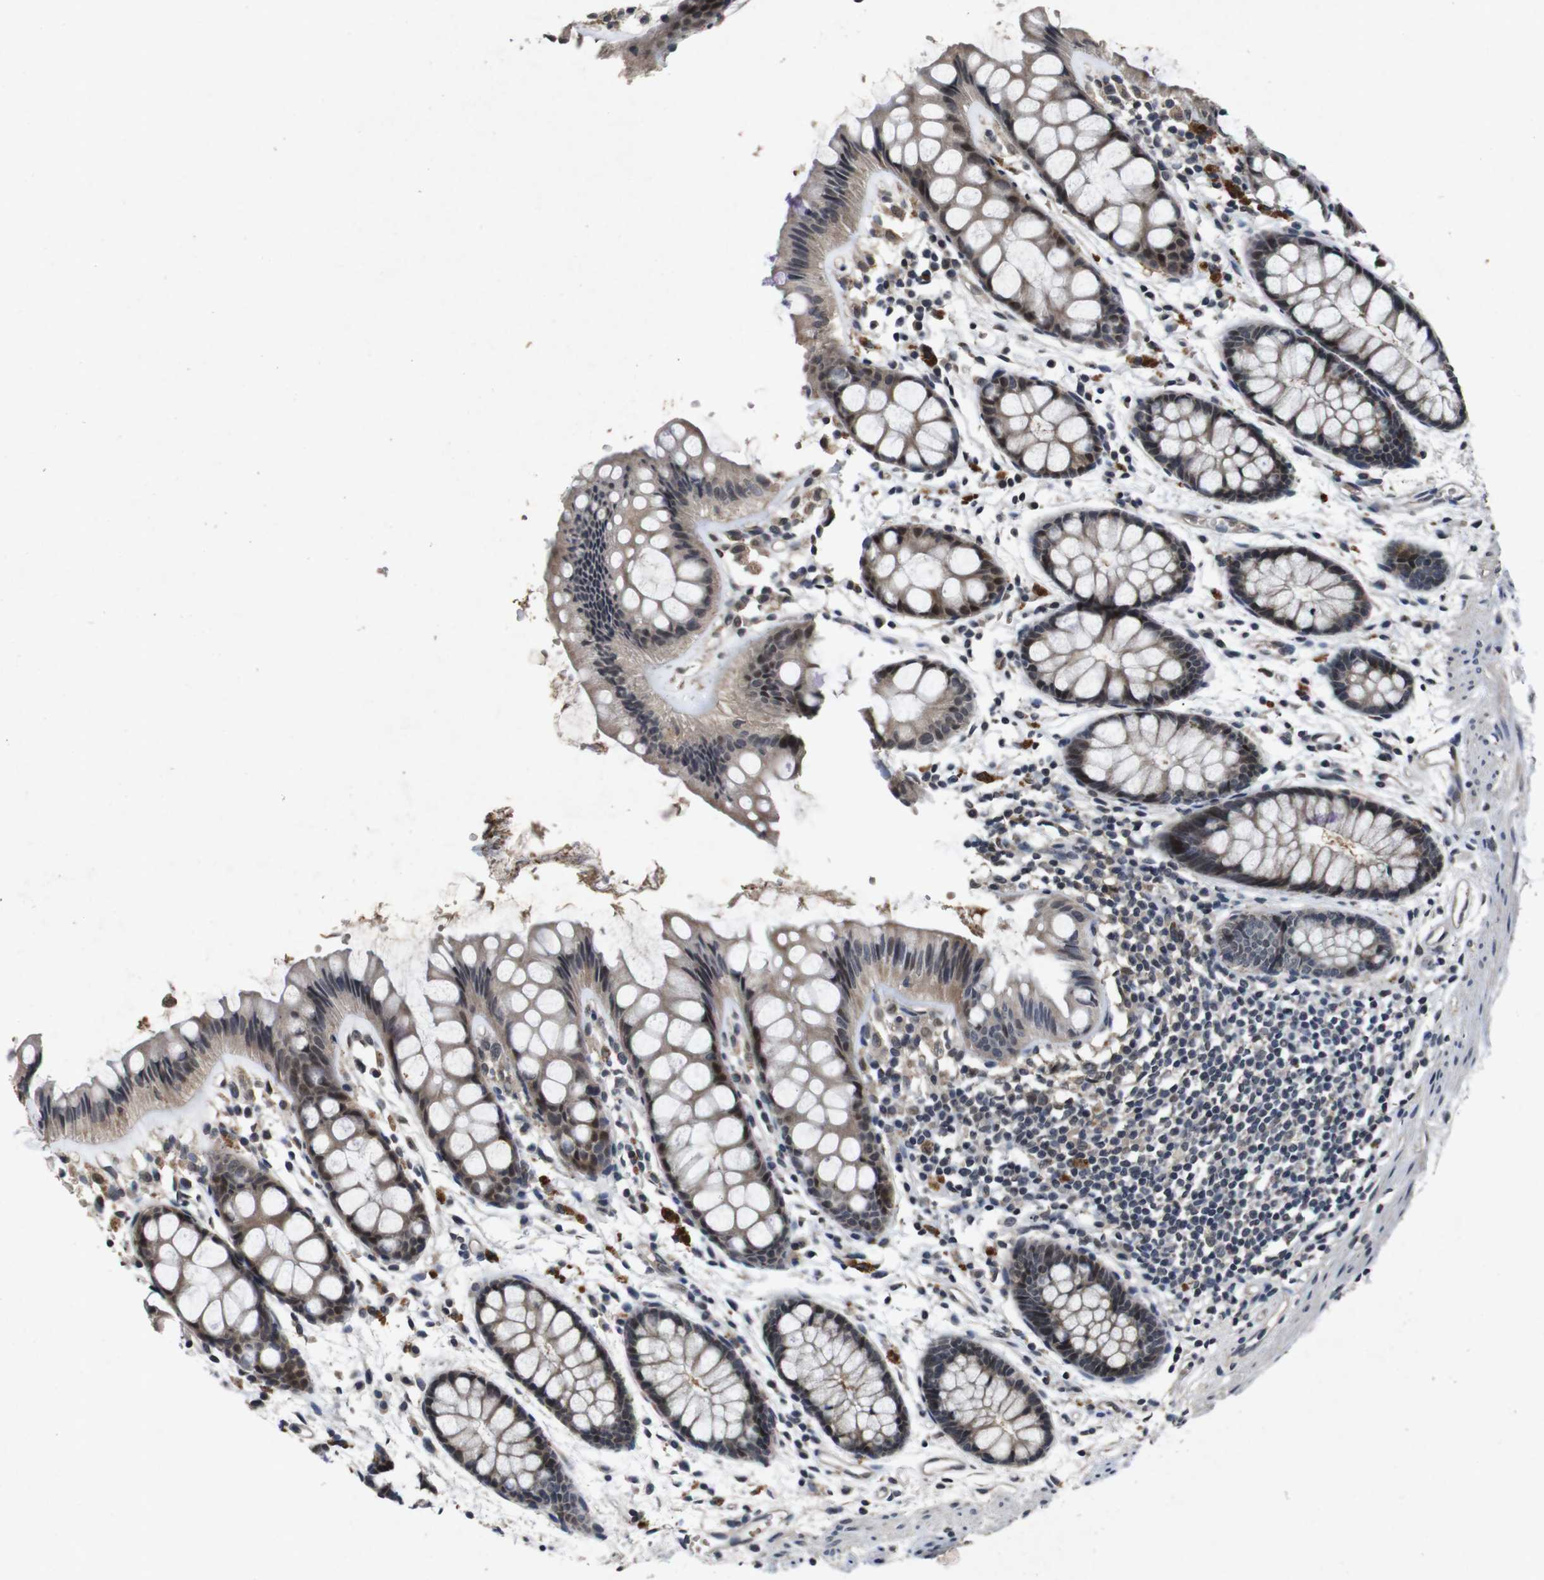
{"staining": {"intensity": "moderate", "quantity": ">75%", "location": "cytoplasmic/membranous,nuclear"}, "tissue": "rectum", "cell_type": "Glandular cells", "image_type": "normal", "snomed": [{"axis": "morphology", "description": "Normal tissue, NOS"}, {"axis": "topography", "description": "Rectum"}], "caption": "Immunohistochemistry (IHC) micrograph of benign rectum stained for a protein (brown), which displays medium levels of moderate cytoplasmic/membranous,nuclear positivity in approximately >75% of glandular cells.", "gene": "AKT3", "patient": {"sex": "female", "age": 66}}